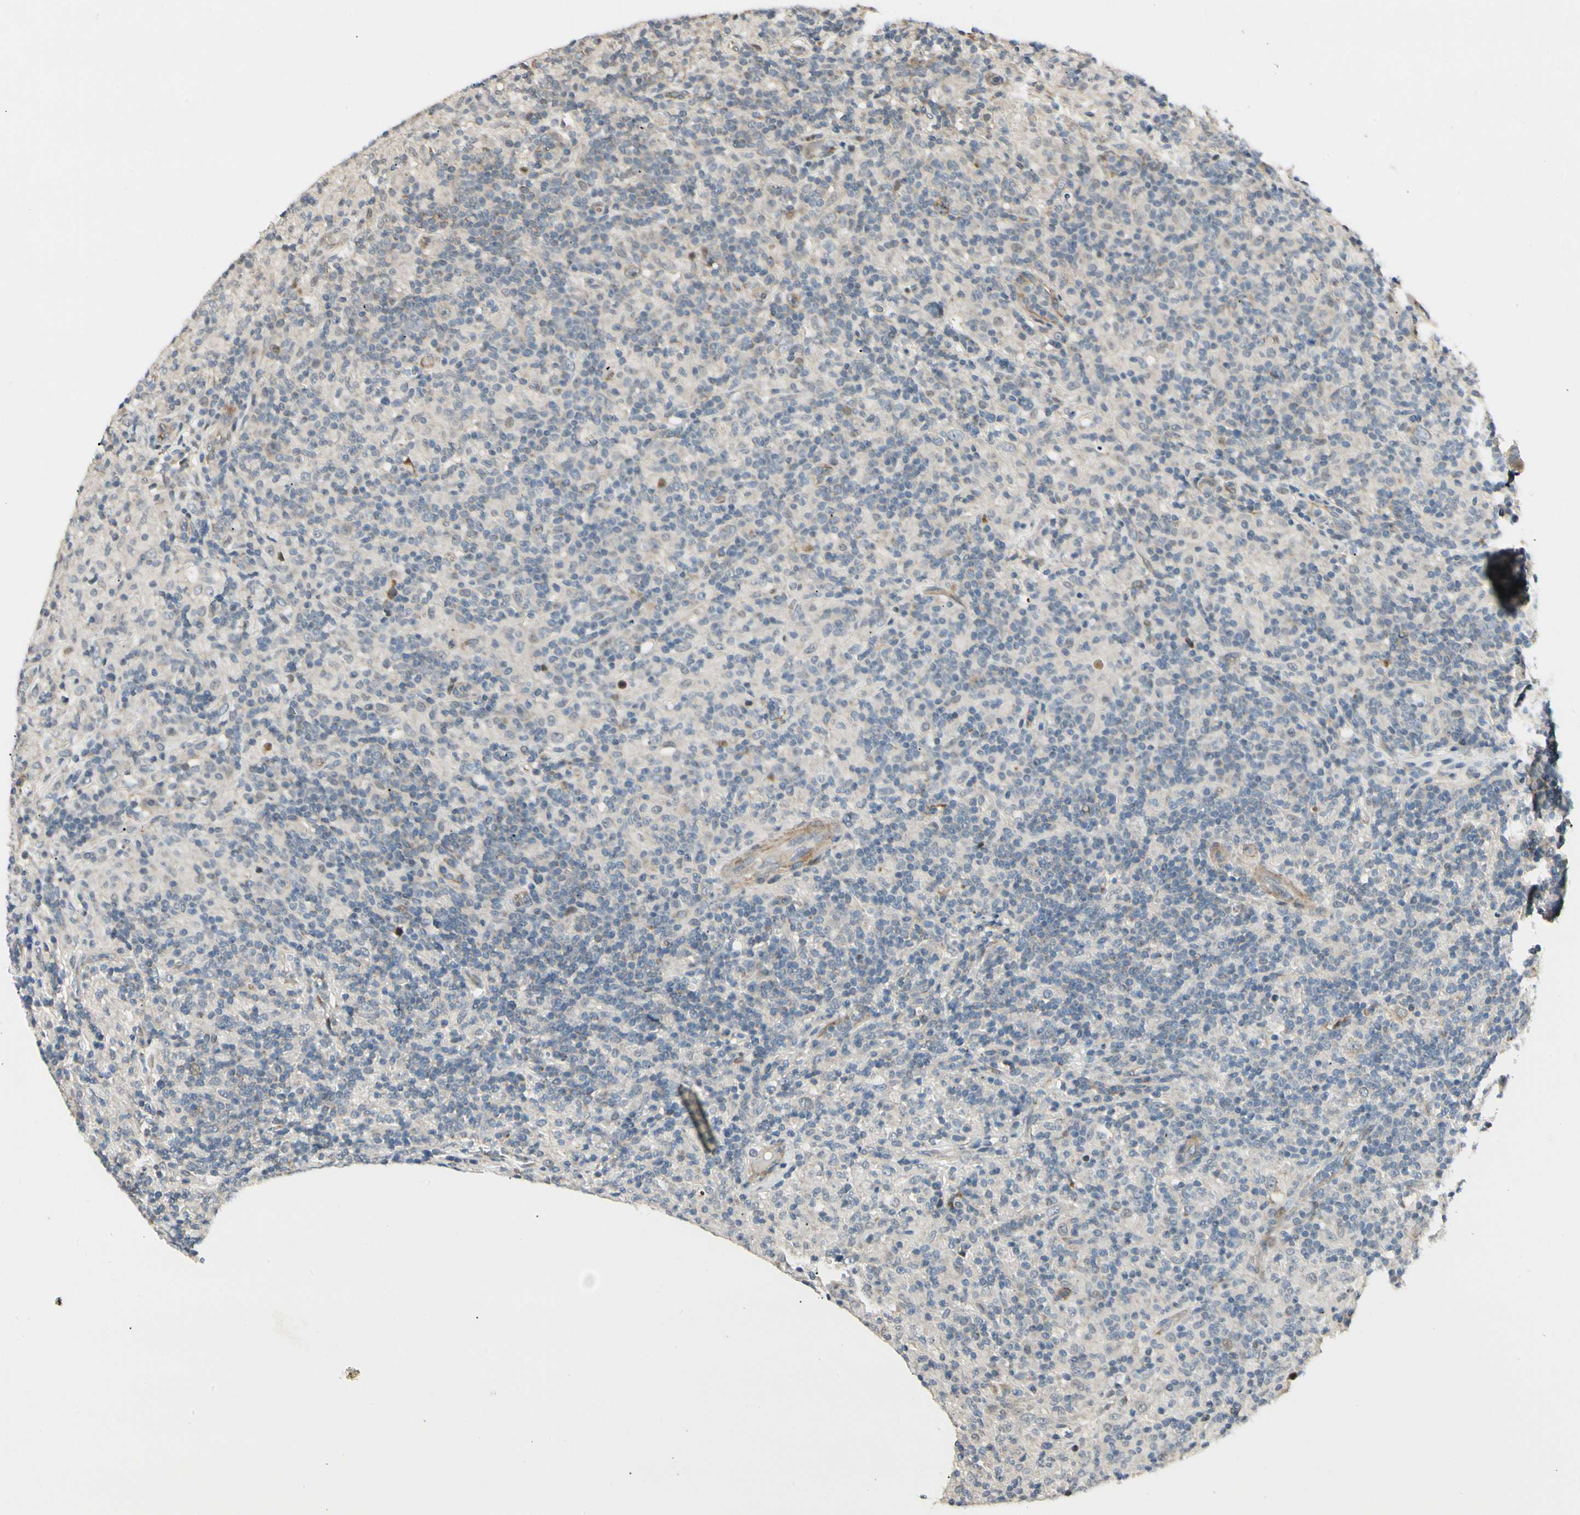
{"staining": {"intensity": "weak", "quantity": "25%-75%", "location": "cytoplasmic/membranous"}, "tissue": "lymphoma", "cell_type": "Tumor cells", "image_type": "cancer", "snomed": [{"axis": "morphology", "description": "Hodgkin's disease, NOS"}, {"axis": "topography", "description": "Lymph node"}], "caption": "This photomicrograph demonstrates lymphoma stained with IHC to label a protein in brown. The cytoplasmic/membranous of tumor cells show weak positivity for the protein. Nuclei are counter-stained blue.", "gene": "P4HA3", "patient": {"sex": "male", "age": 70}}